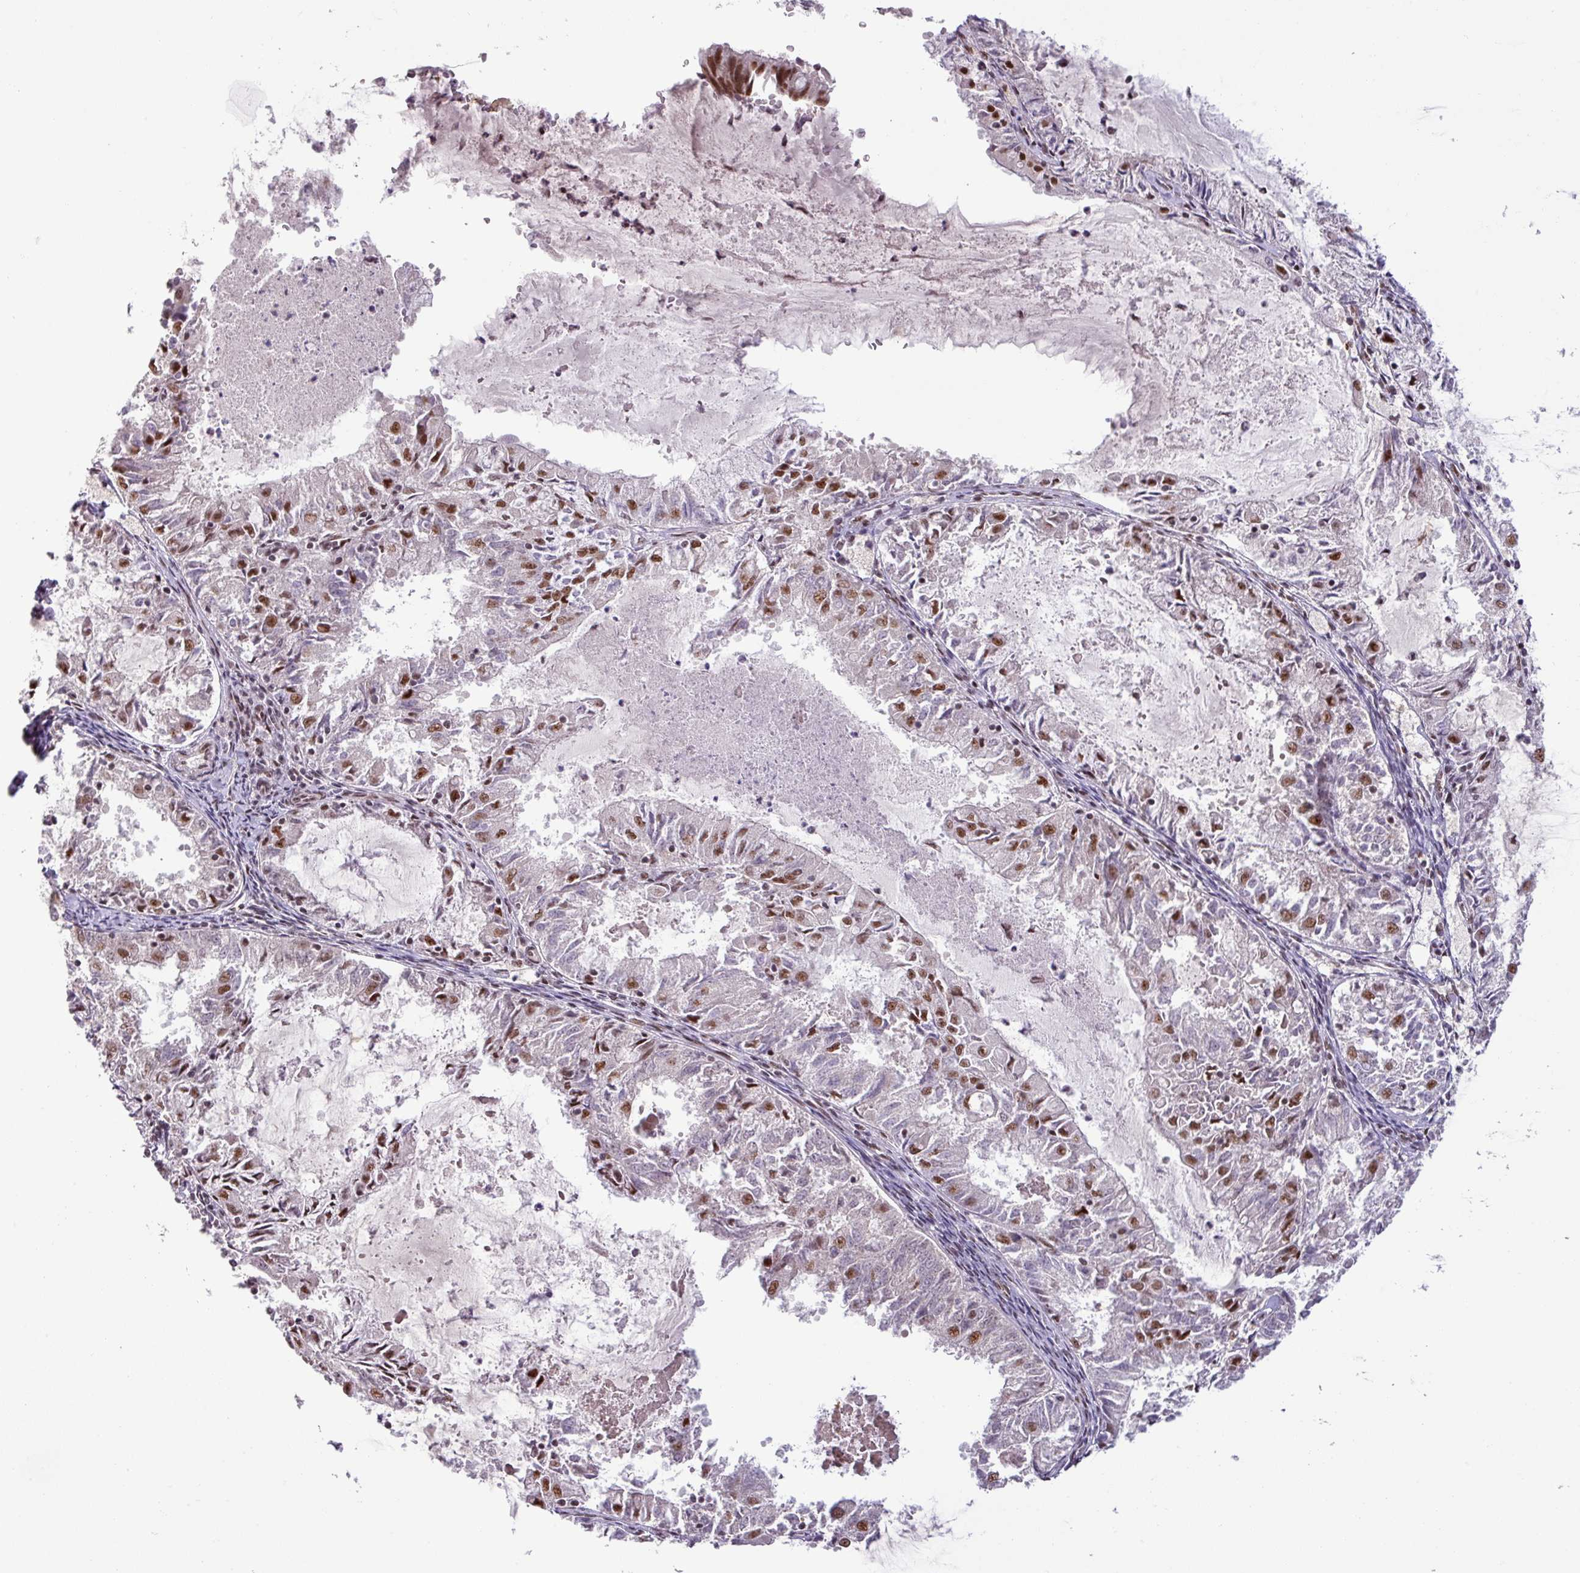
{"staining": {"intensity": "strong", "quantity": "25%-75%", "location": "nuclear"}, "tissue": "endometrial cancer", "cell_type": "Tumor cells", "image_type": "cancer", "snomed": [{"axis": "morphology", "description": "Adenocarcinoma, NOS"}, {"axis": "topography", "description": "Endometrium"}], "caption": "The photomicrograph displays immunohistochemical staining of endometrial adenocarcinoma. There is strong nuclear staining is appreciated in approximately 25%-75% of tumor cells.", "gene": "PTPN20", "patient": {"sex": "female", "age": 57}}